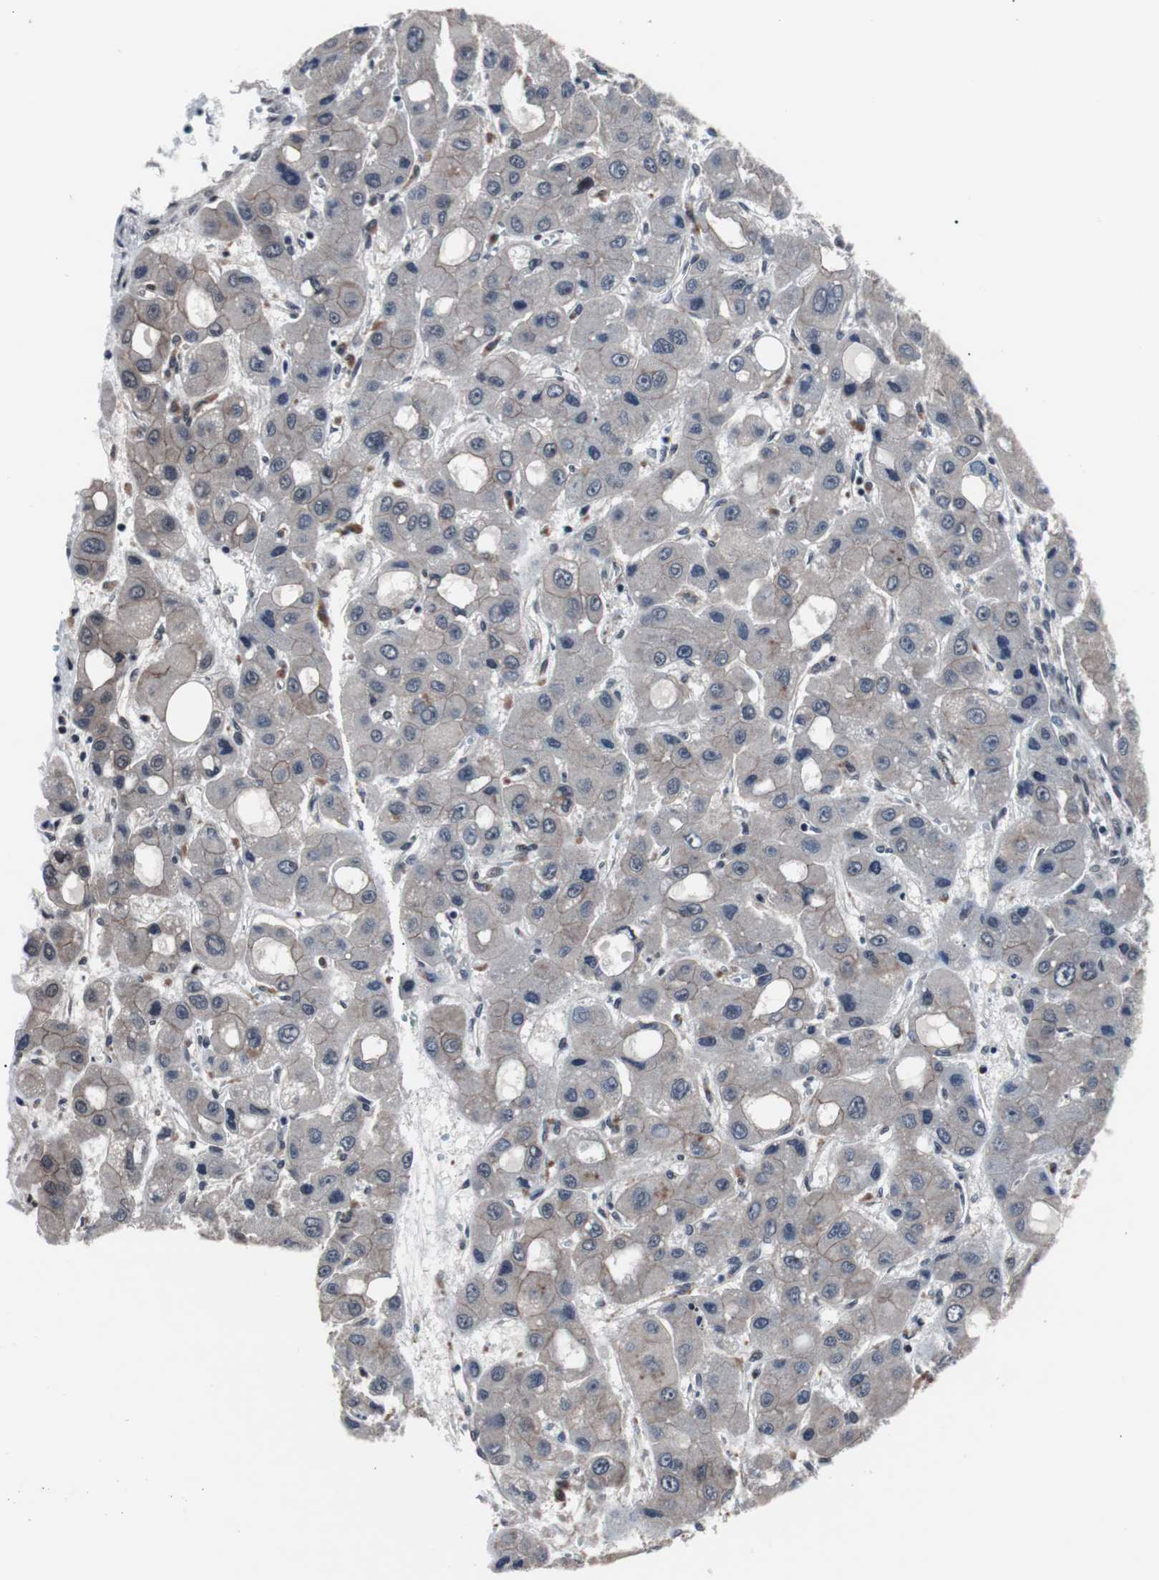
{"staining": {"intensity": "weak", "quantity": "25%-75%", "location": "cytoplasmic/membranous"}, "tissue": "liver cancer", "cell_type": "Tumor cells", "image_type": "cancer", "snomed": [{"axis": "morphology", "description": "Carcinoma, Hepatocellular, NOS"}, {"axis": "topography", "description": "Liver"}], "caption": "The micrograph displays immunohistochemical staining of liver hepatocellular carcinoma. There is weak cytoplasmic/membranous expression is present in about 25%-75% of tumor cells. (Stains: DAB in brown, nuclei in blue, Microscopy: brightfield microscopy at high magnification).", "gene": "GTF2F2", "patient": {"sex": "male", "age": 55}}